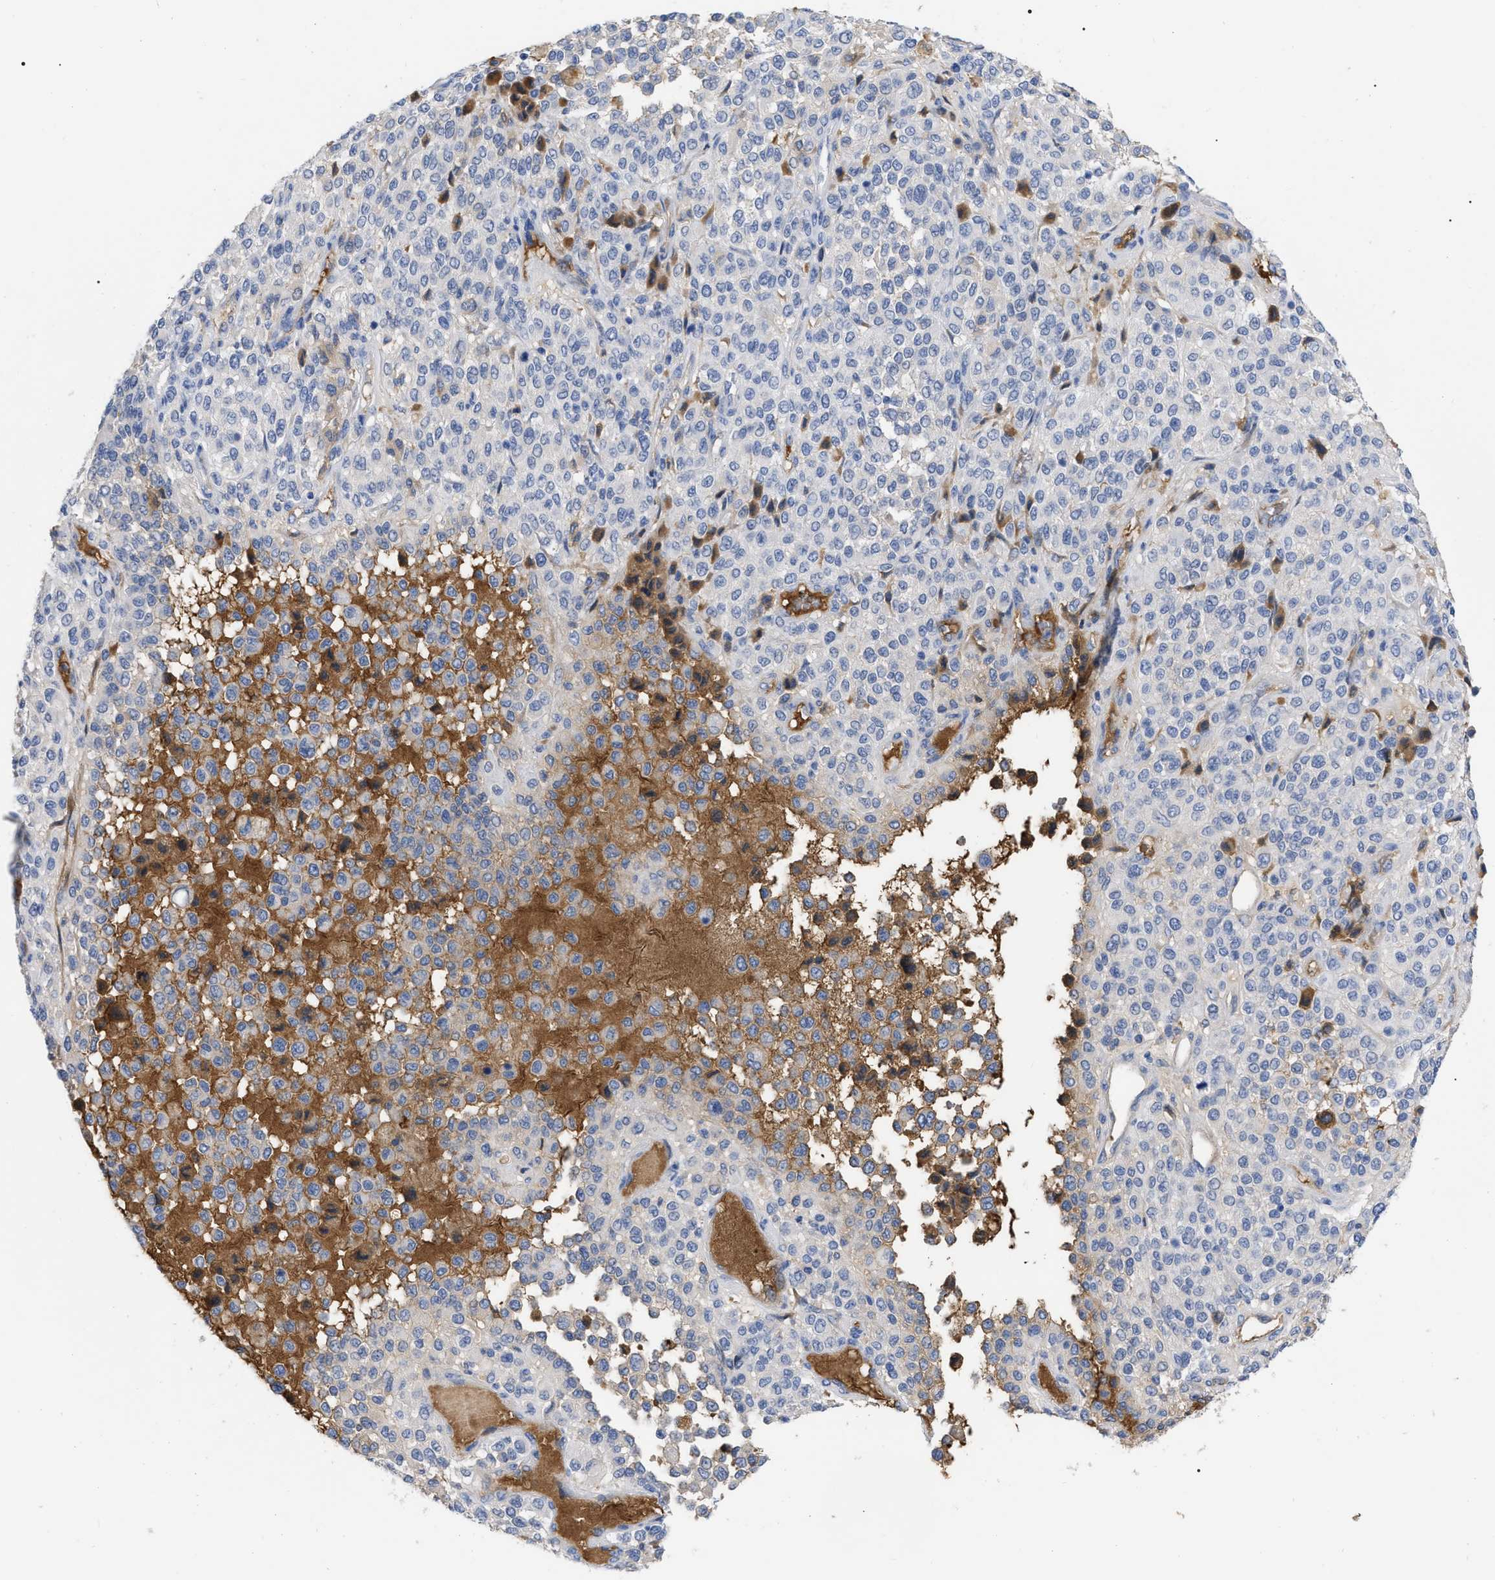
{"staining": {"intensity": "moderate", "quantity": "<25%", "location": "cytoplasmic/membranous"}, "tissue": "melanoma", "cell_type": "Tumor cells", "image_type": "cancer", "snomed": [{"axis": "morphology", "description": "Malignant melanoma, Metastatic site"}, {"axis": "topography", "description": "Pancreas"}], "caption": "Immunohistochemistry micrograph of neoplastic tissue: melanoma stained using immunohistochemistry exhibits low levels of moderate protein expression localized specifically in the cytoplasmic/membranous of tumor cells, appearing as a cytoplasmic/membranous brown color.", "gene": "IGHV5-51", "patient": {"sex": "female", "age": 30}}